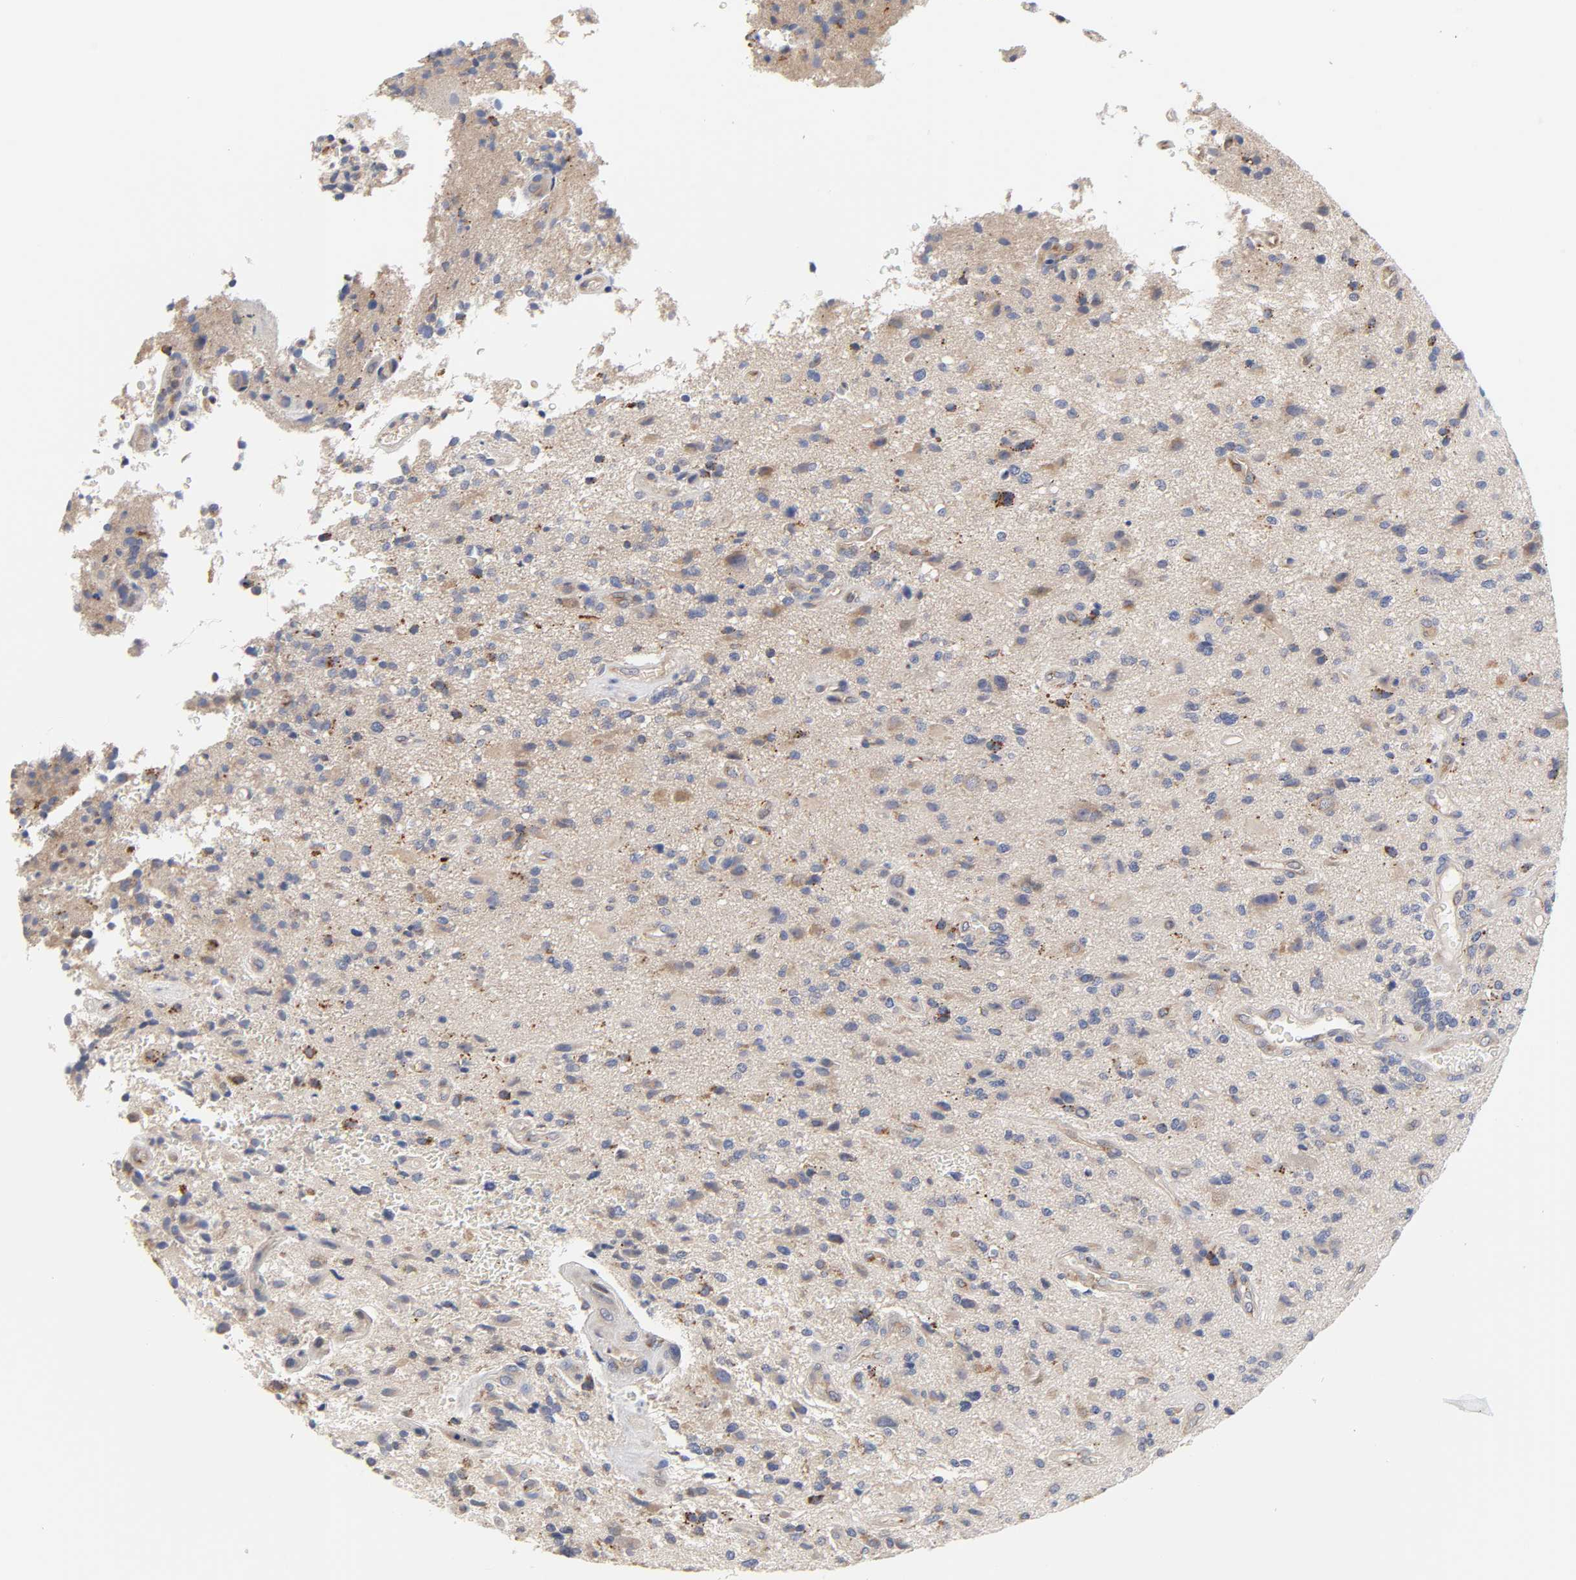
{"staining": {"intensity": "weak", "quantity": "<25%", "location": "cytoplasmic/membranous"}, "tissue": "glioma", "cell_type": "Tumor cells", "image_type": "cancer", "snomed": [{"axis": "morphology", "description": "Normal tissue, NOS"}, {"axis": "morphology", "description": "Glioma, malignant, High grade"}, {"axis": "topography", "description": "Cerebral cortex"}], "caption": "DAB immunohistochemical staining of human malignant glioma (high-grade) reveals no significant positivity in tumor cells.", "gene": "C17orf75", "patient": {"sex": "male", "age": 75}}